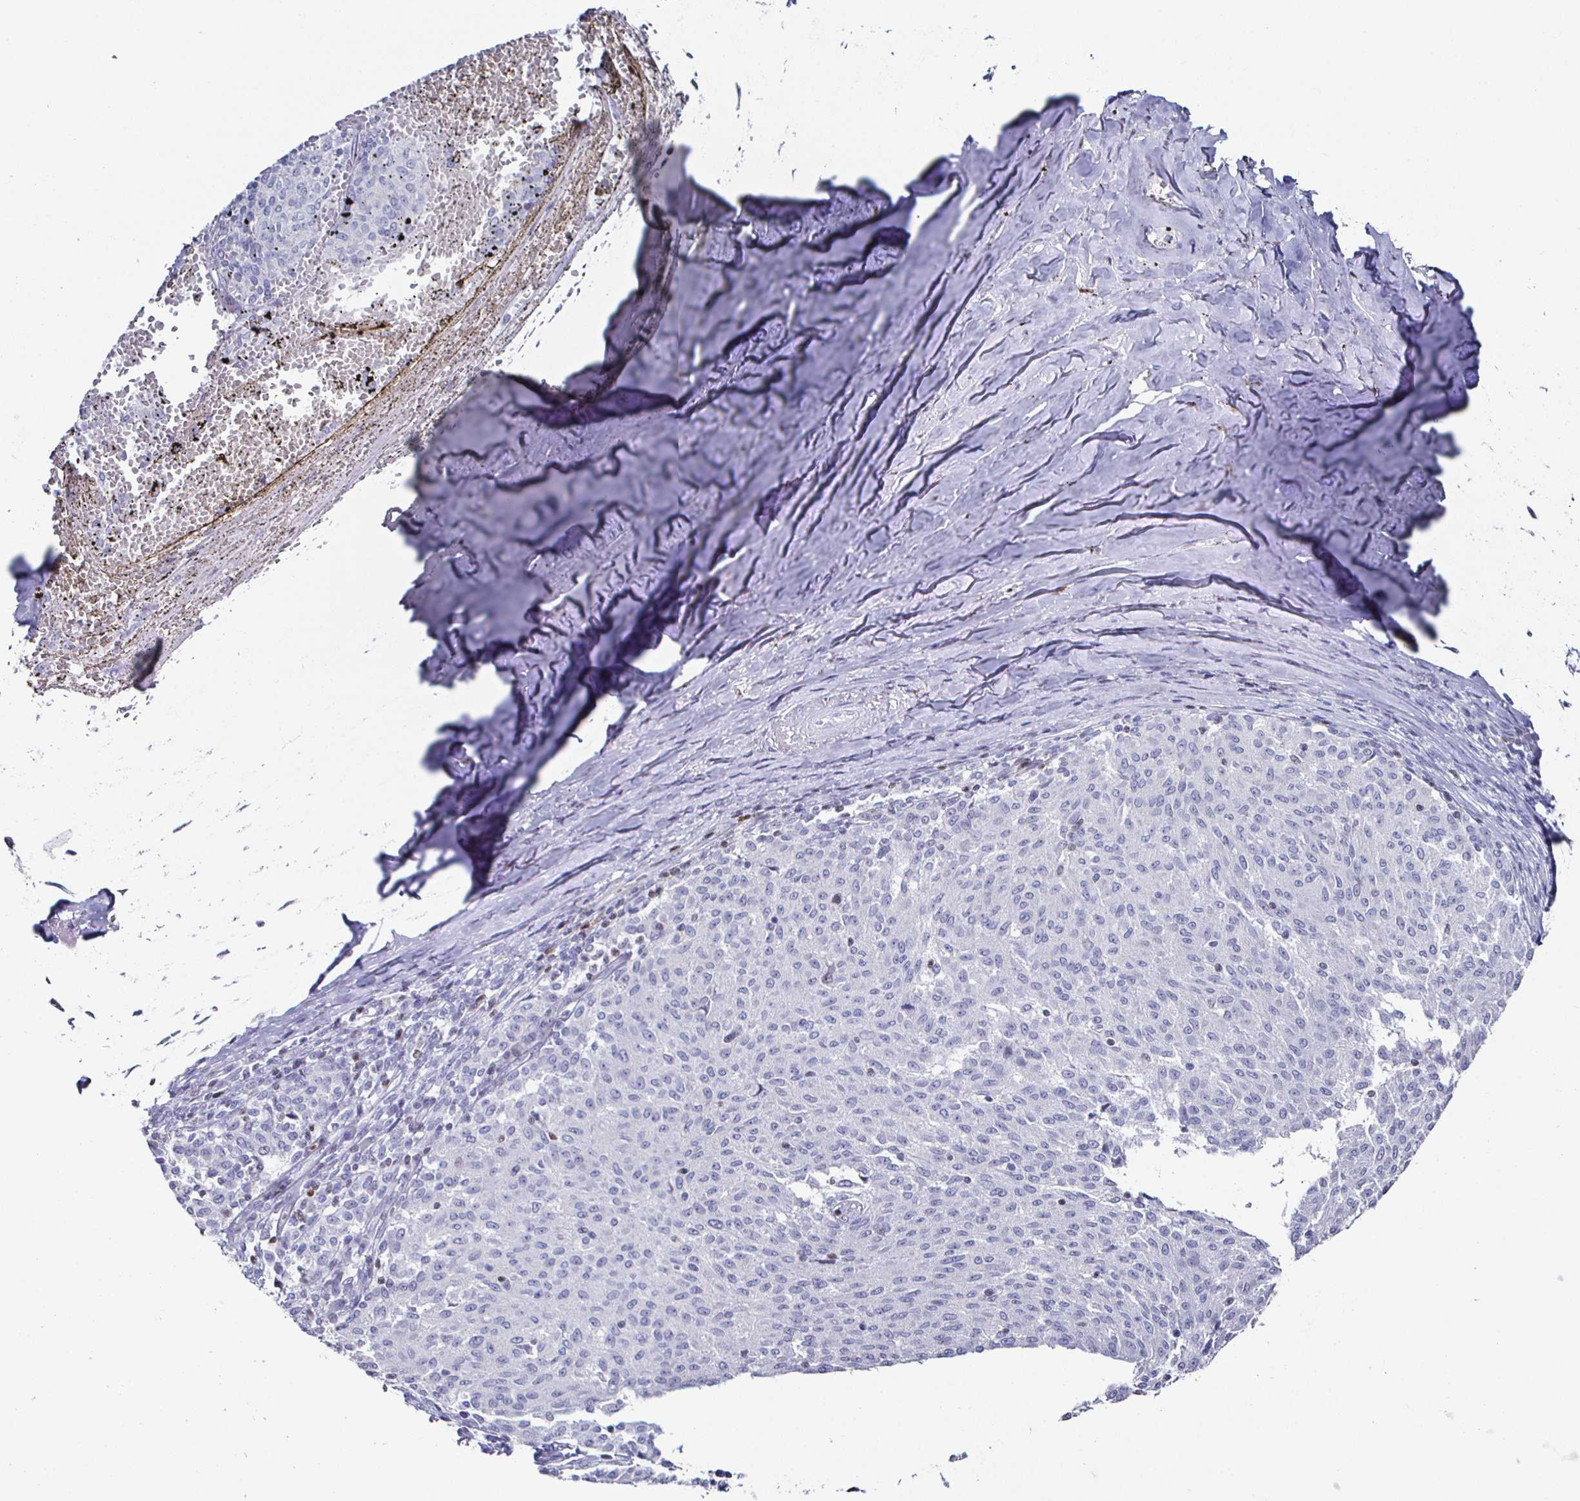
{"staining": {"intensity": "negative", "quantity": "none", "location": "none"}, "tissue": "melanoma", "cell_type": "Tumor cells", "image_type": "cancer", "snomed": [{"axis": "morphology", "description": "Malignant melanoma, NOS"}, {"axis": "topography", "description": "Skin"}], "caption": "Immunohistochemistry micrograph of neoplastic tissue: malignant melanoma stained with DAB shows no significant protein expression in tumor cells. The staining was performed using DAB (3,3'-diaminobenzidine) to visualize the protein expression in brown, while the nuclei were stained in blue with hematoxylin (Magnification: 20x).", "gene": "RUNX2", "patient": {"sex": "female", "age": 72}}